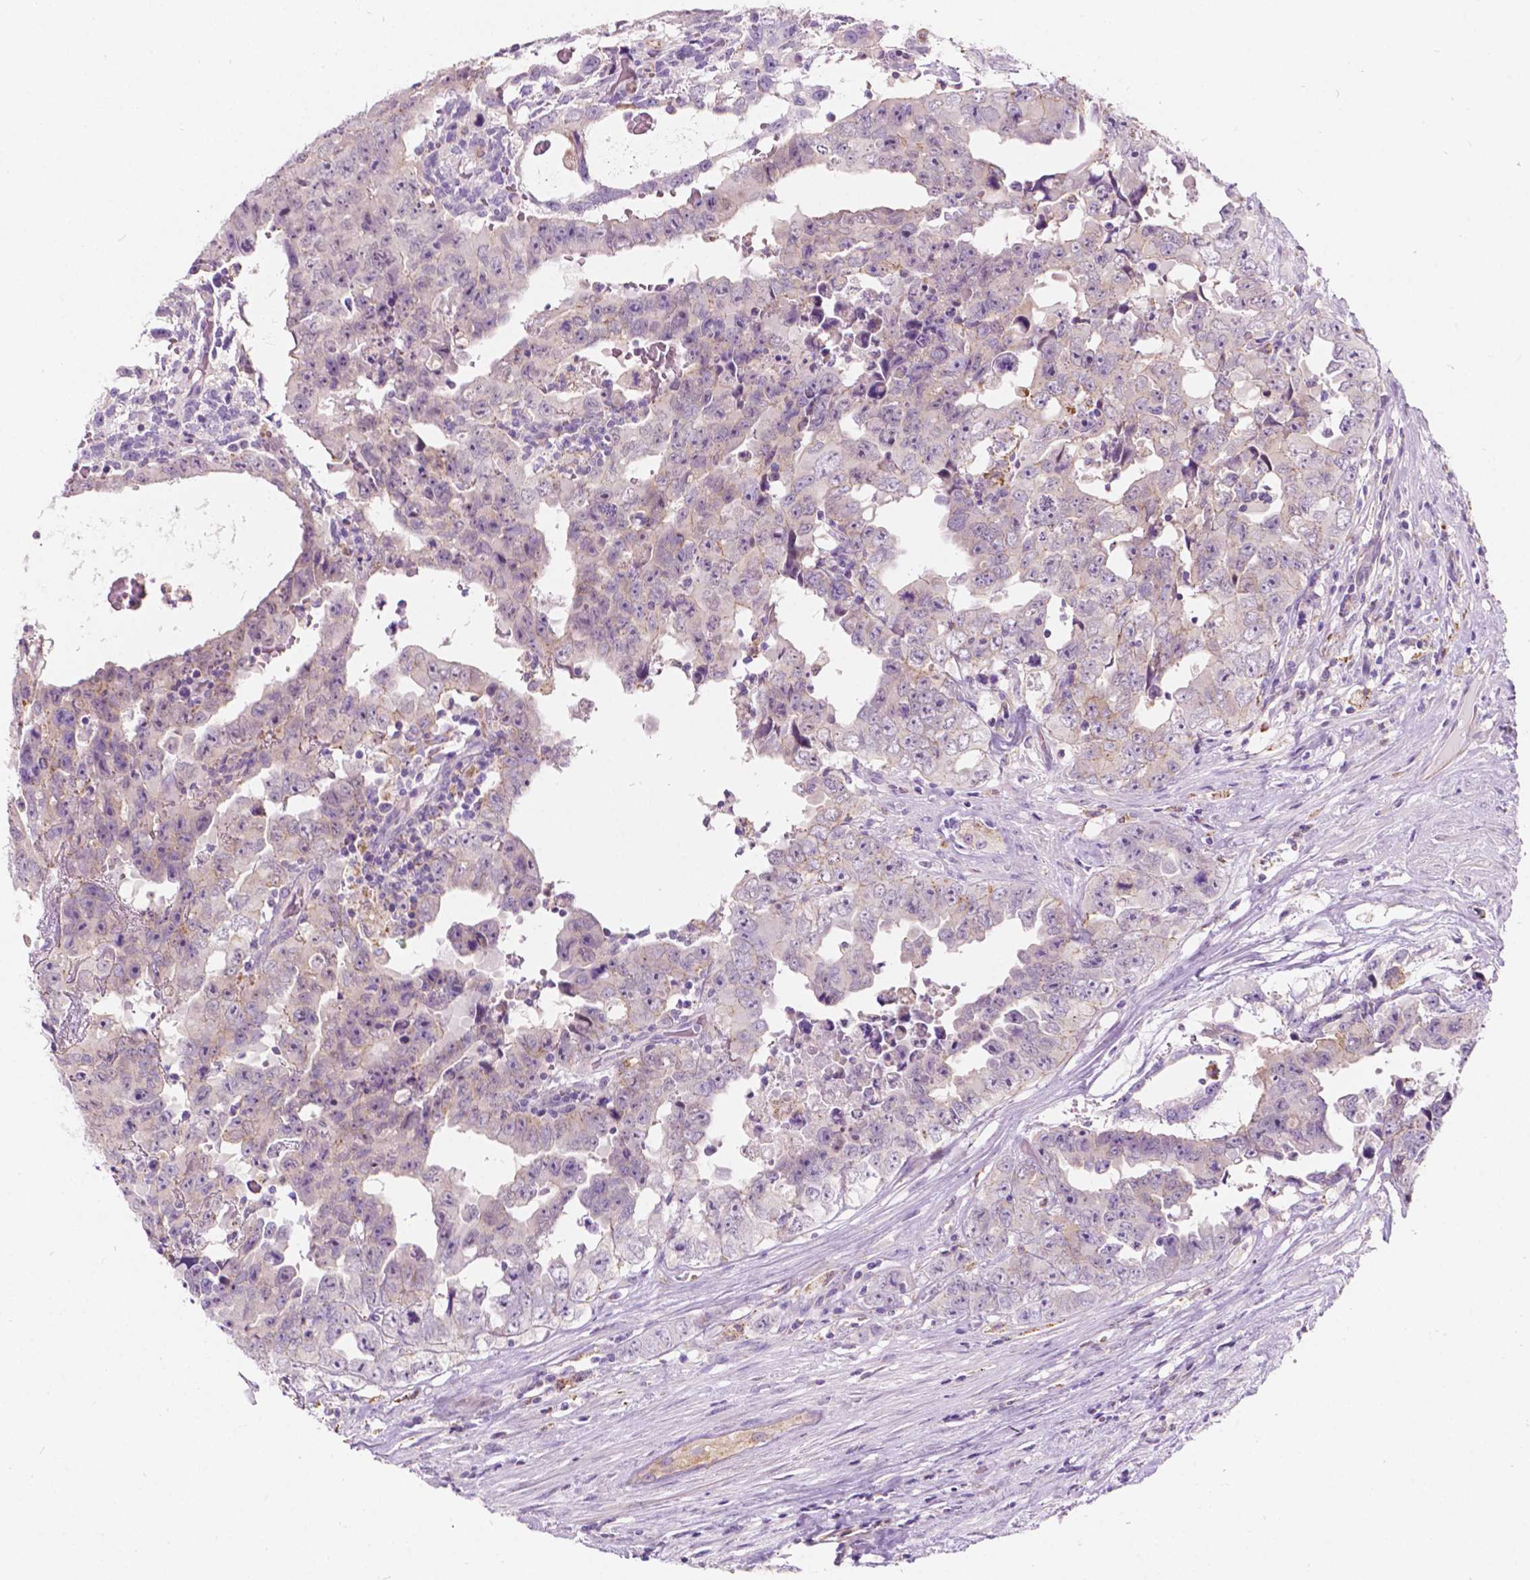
{"staining": {"intensity": "negative", "quantity": "none", "location": "none"}, "tissue": "testis cancer", "cell_type": "Tumor cells", "image_type": "cancer", "snomed": [{"axis": "morphology", "description": "Carcinoma, Embryonal, NOS"}, {"axis": "topography", "description": "Testis"}], "caption": "Tumor cells are negative for brown protein staining in testis cancer (embryonal carcinoma).", "gene": "NOS1AP", "patient": {"sex": "male", "age": 24}}